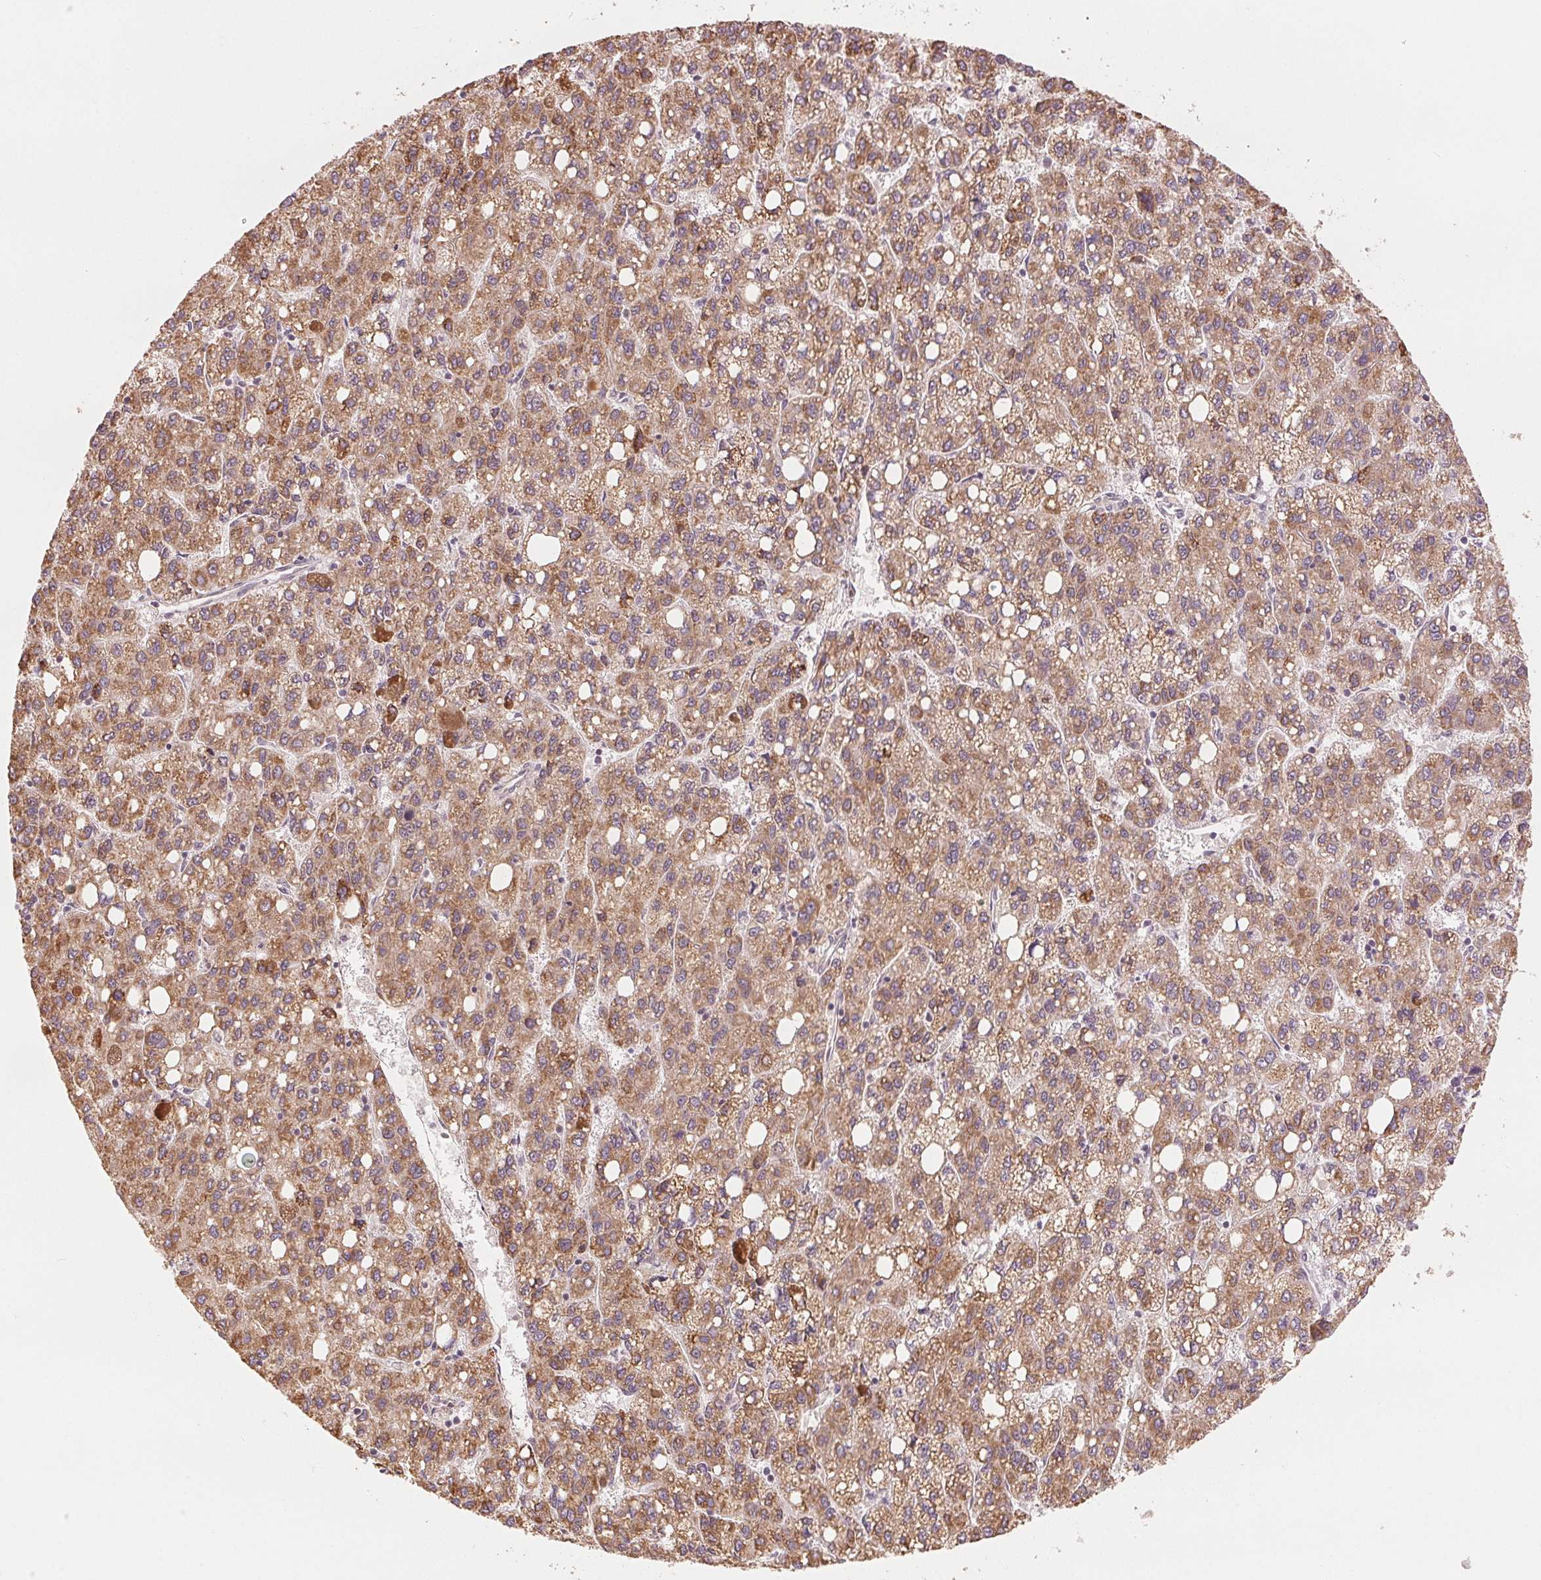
{"staining": {"intensity": "moderate", "quantity": ">75%", "location": "cytoplasmic/membranous"}, "tissue": "liver cancer", "cell_type": "Tumor cells", "image_type": "cancer", "snomed": [{"axis": "morphology", "description": "Carcinoma, Hepatocellular, NOS"}, {"axis": "topography", "description": "Liver"}], "caption": "Immunohistochemistry (IHC) photomicrograph of human liver cancer (hepatocellular carcinoma) stained for a protein (brown), which demonstrates medium levels of moderate cytoplasmic/membranous positivity in approximately >75% of tumor cells.", "gene": "SLC20A1", "patient": {"sex": "female", "age": 82}}